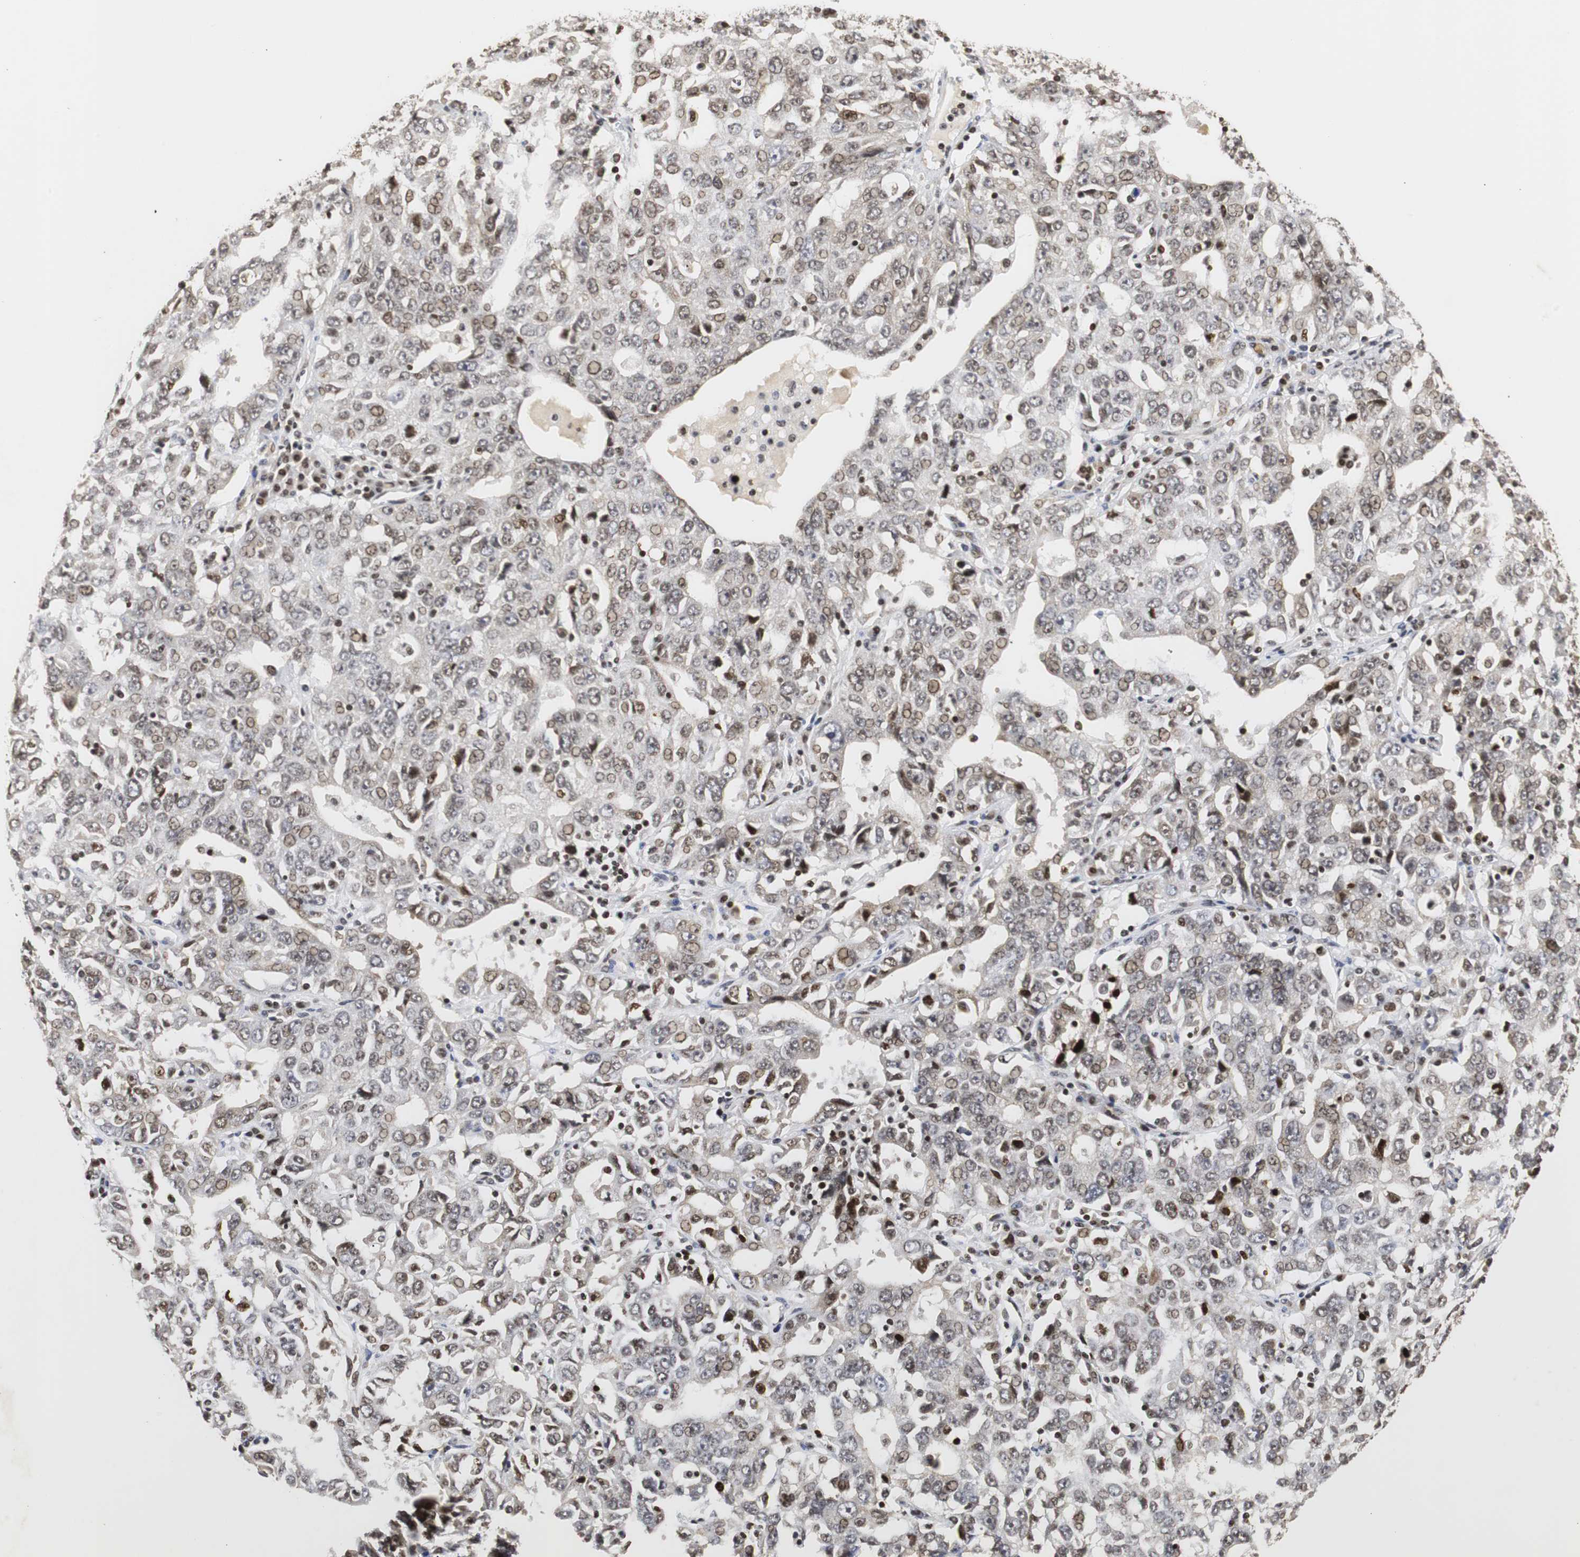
{"staining": {"intensity": "moderate", "quantity": "25%-75%", "location": "nuclear"}, "tissue": "ovarian cancer", "cell_type": "Tumor cells", "image_type": "cancer", "snomed": [{"axis": "morphology", "description": "Carcinoma, endometroid"}, {"axis": "topography", "description": "Ovary"}], "caption": "Human endometroid carcinoma (ovarian) stained with a brown dye demonstrates moderate nuclear positive positivity in approximately 25%-75% of tumor cells.", "gene": "ZFC3H1", "patient": {"sex": "female", "age": 62}}